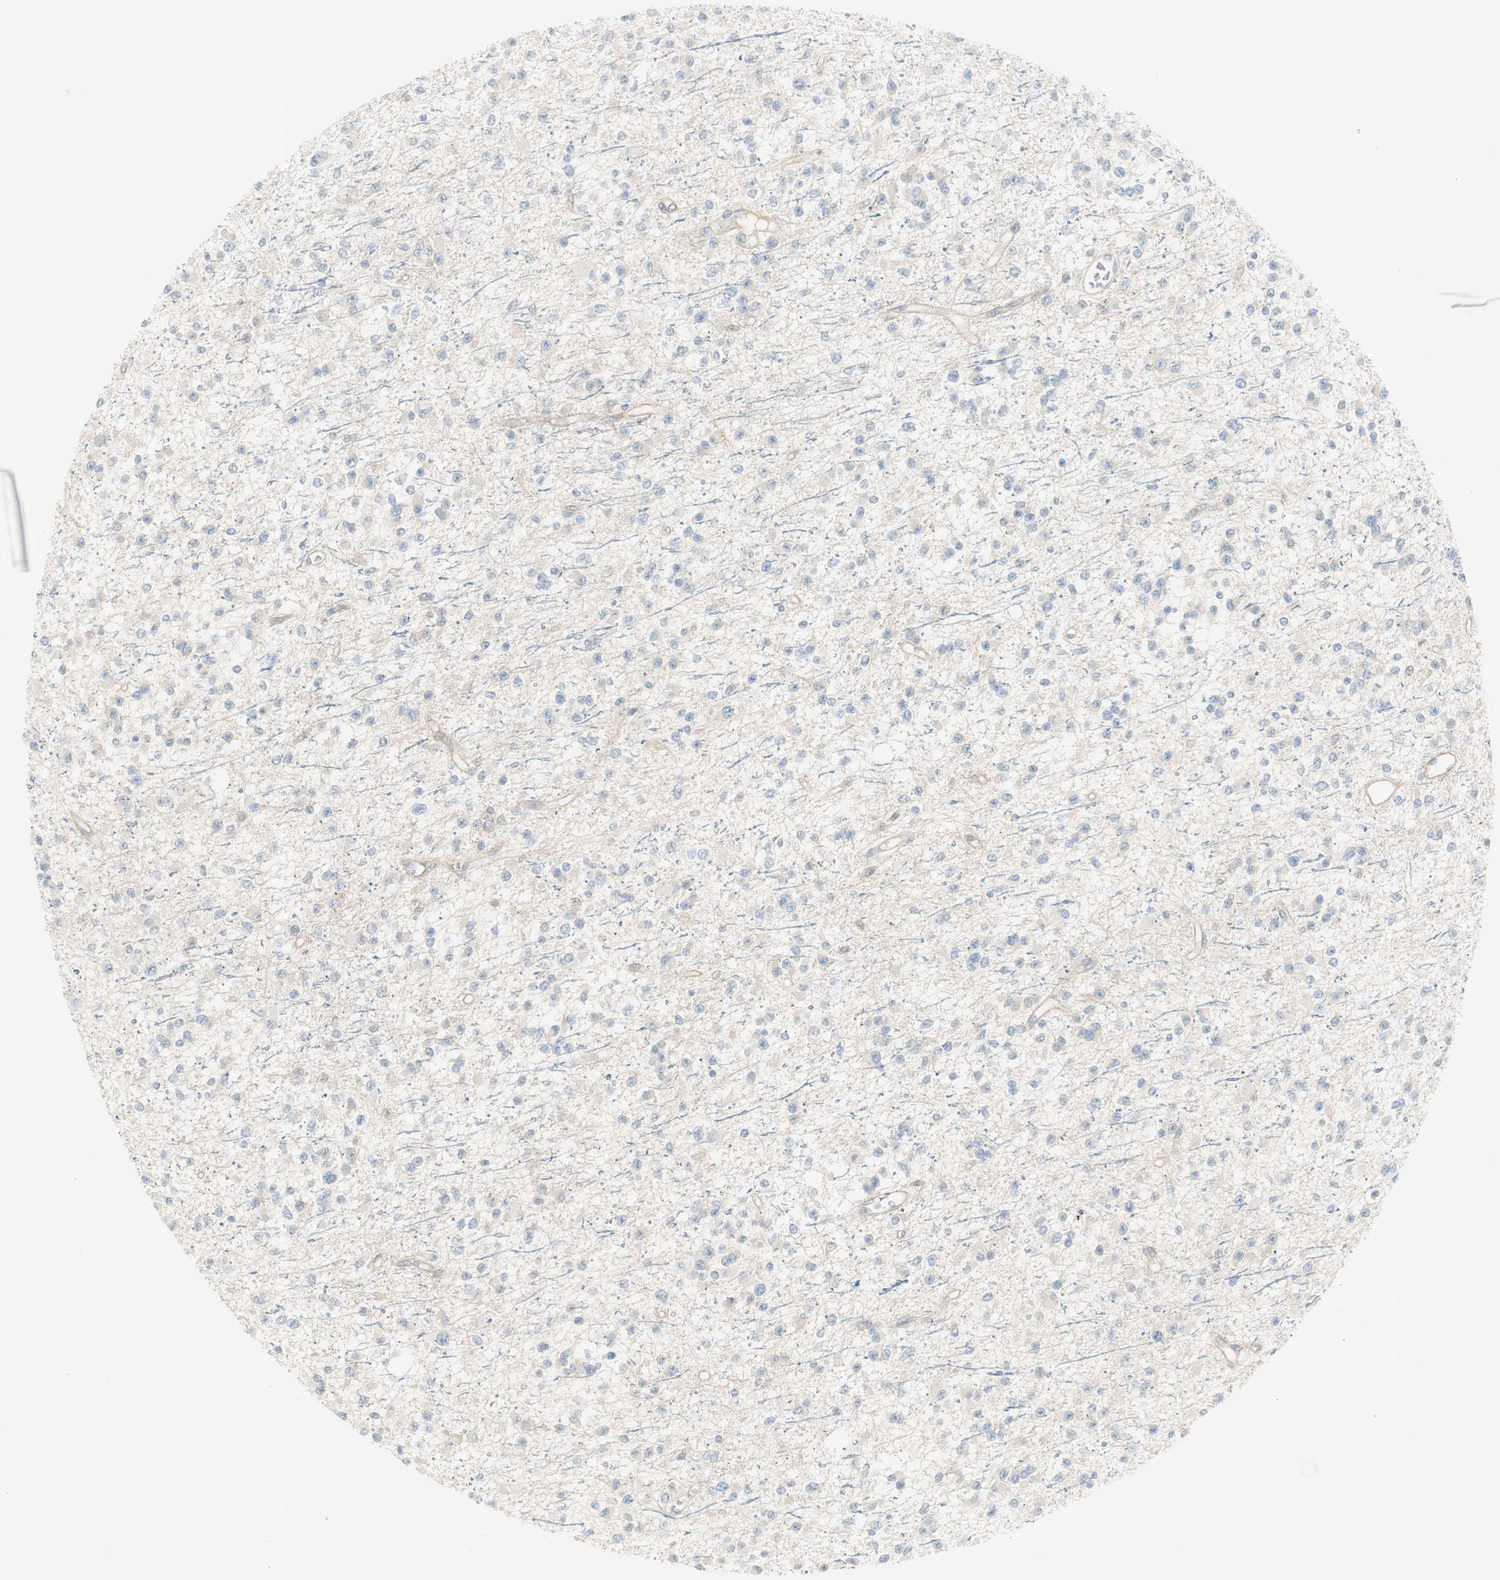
{"staining": {"intensity": "negative", "quantity": "none", "location": "none"}, "tissue": "glioma", "cell_type": "Tumor cells", "image_type": "cancer", "snomed": [{"axis": "morphology", "description": "Glioma, malignant, Low grade"}, {"axis": "topography", "description": "Brain"}], "caption": "Tumor cells show no significant staining in malignant glioma (low-grade).", "gene": "CDK3", "patient": {"sex": "female", "age": 22}}